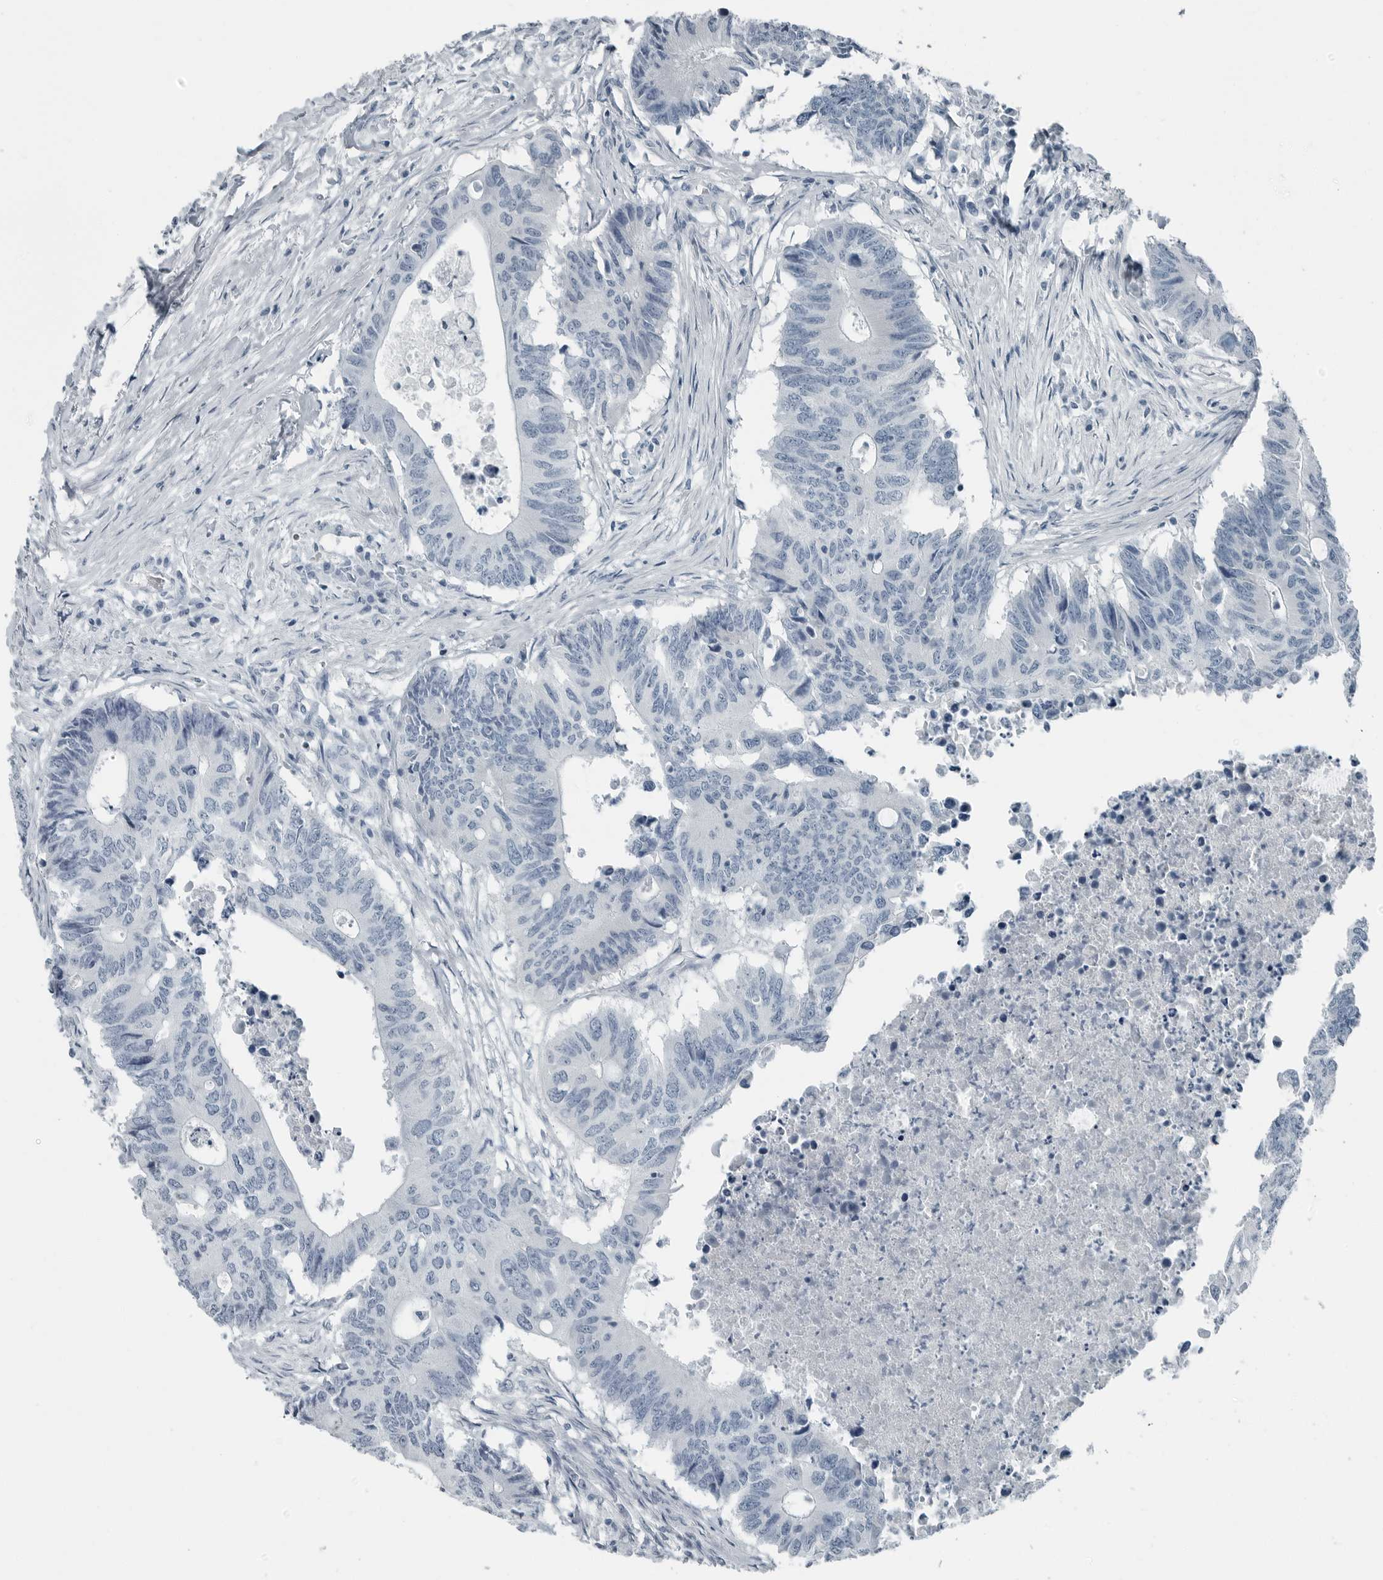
{"staining": {"intensity": "negative", "quantity": "none", "location": "none"}, "tissue": "colorectal cancer", "cell_type": "Tumor cells", "image_type": "cancer", "snomed": [{"axis": "morphology", "description": "Adenocarcinoma, NOS"}, {"axis": "topography", "description": "Colon"}], "caption": "DAB (3,3'-diaminobenzidine) immunohistochemical staining of adenocarcinoma (colorectal) demonstrates no significant expression in tumor cells.", "gene": "ZPBP2", "patient": {"sex": "male", "age": 71}}